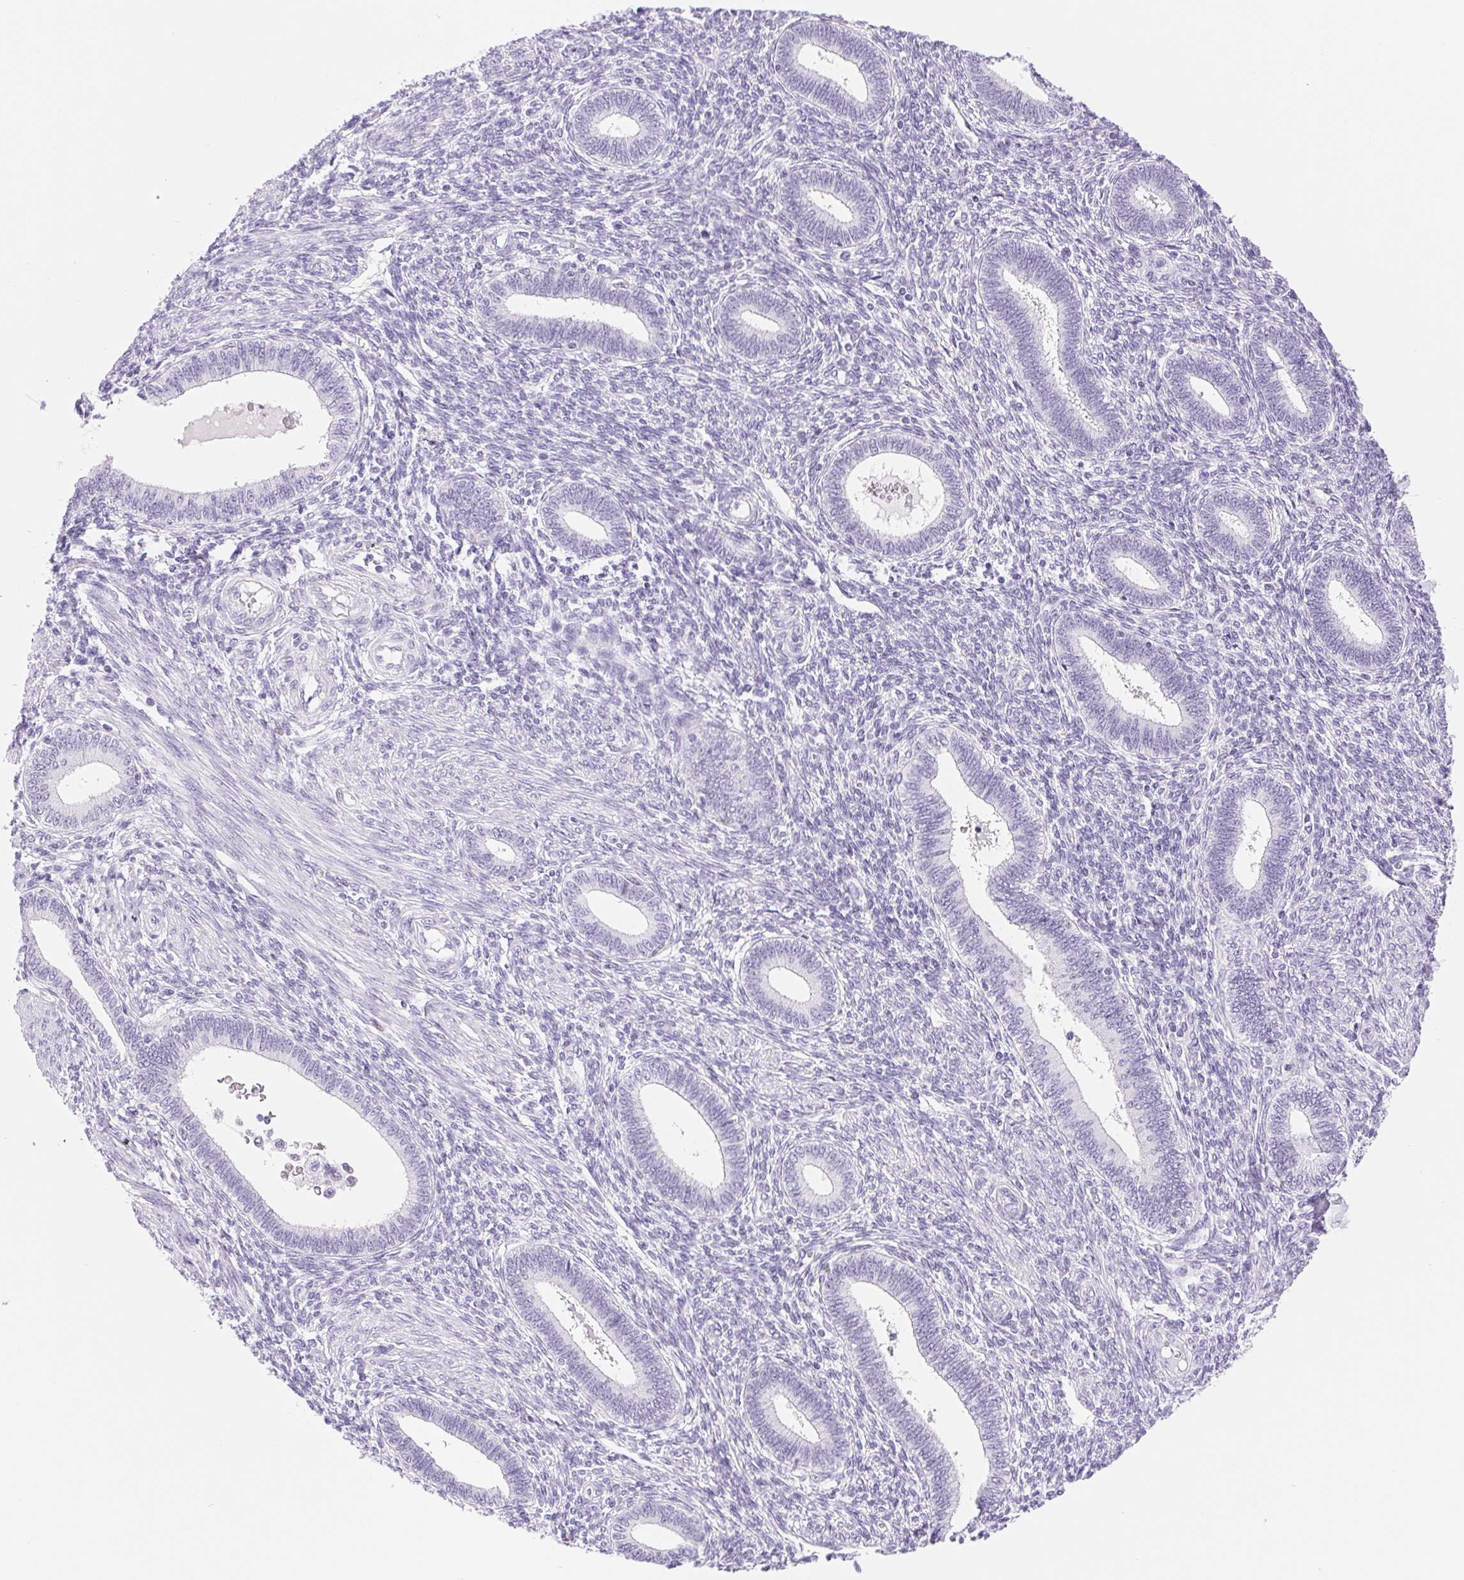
{"staining": {"intensity": "negative", "quantity": "none", "location": "none"}, "tissue": "endometrium", "cell_type": "Cells in endometrial stroma", "image_type": "normal", "snomed": [{"axis": "morphology", "description": "Normal tissue, NOS"}, {"axis": "topography", "description": "Endometrium"}], "caption": "Cells in endometrial stroma show no significant positivity in benign endometrium.", "gene": "ASGR2", "patient": {"sex": "female", "age": 42}}